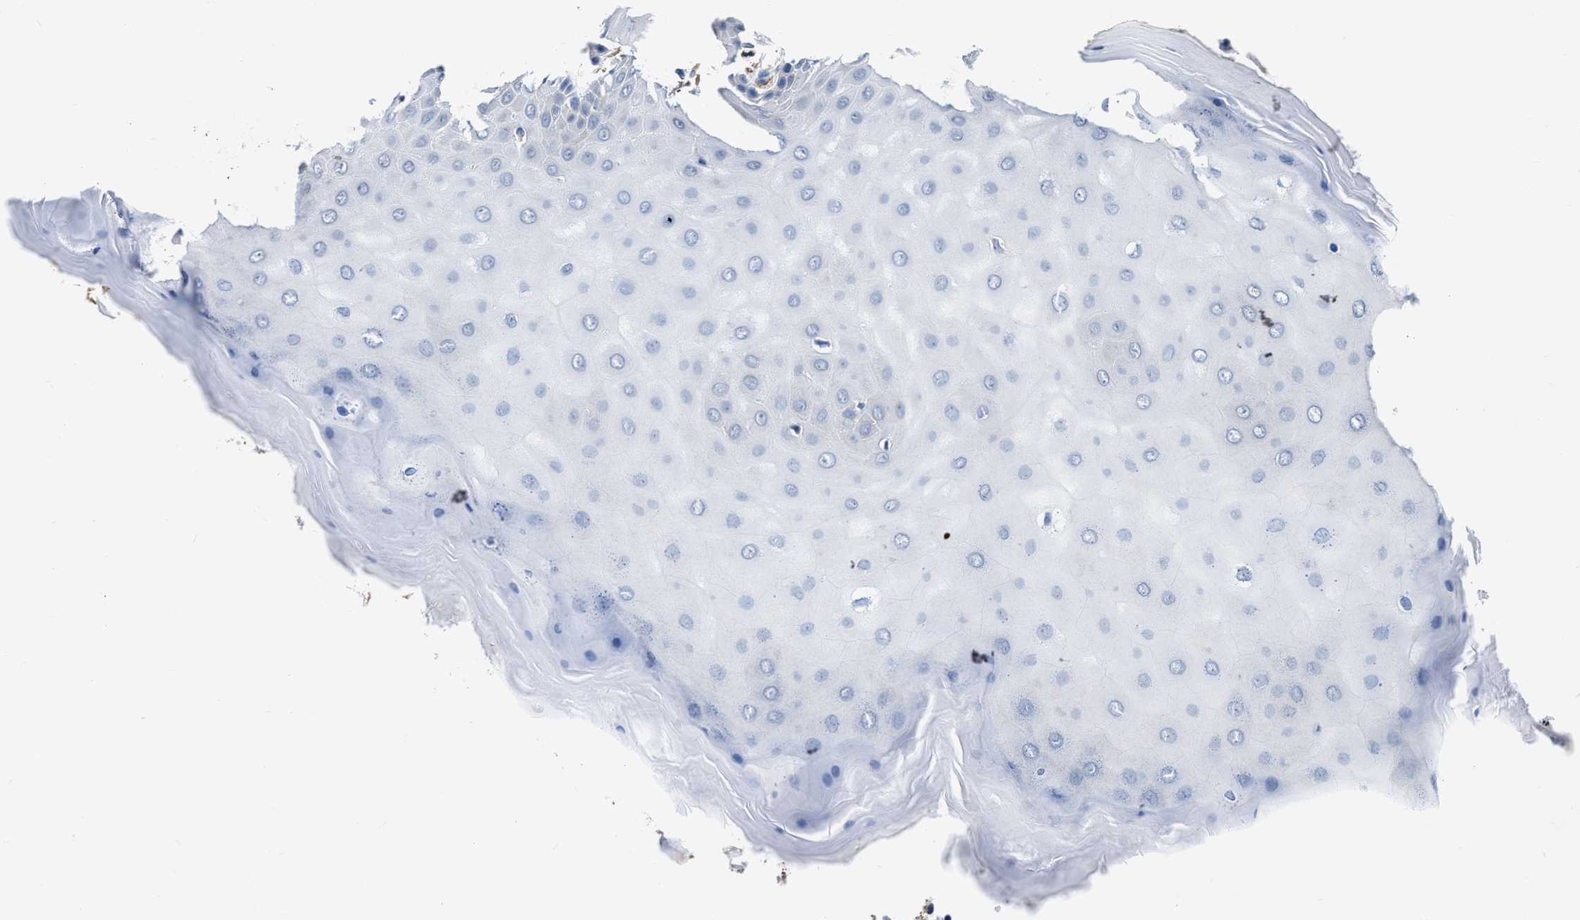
{"staining": {"intensity": "negative", "quantity": "none", "location": "none"}, "tissue": "cervix", "cell_type": "Glandular cells", "image_type": "normal", "snomed": [{"axis": "morphology", "description": "Normal tissue, NOS"}, {"axis": "topography", "description": "Cervix"}], "caption": "A high-resolution histopathology image shows immunohistochemistry (IHC) staining of normal cervix, which displays no significant expression in glandular cells. (DAB (3,3'-diaminobenzidine) immunohistochemistry (IHC) with hematoxylin counter stain).", "gene": "C22orf42", "patient": {"sex": "female", "age": 55}}